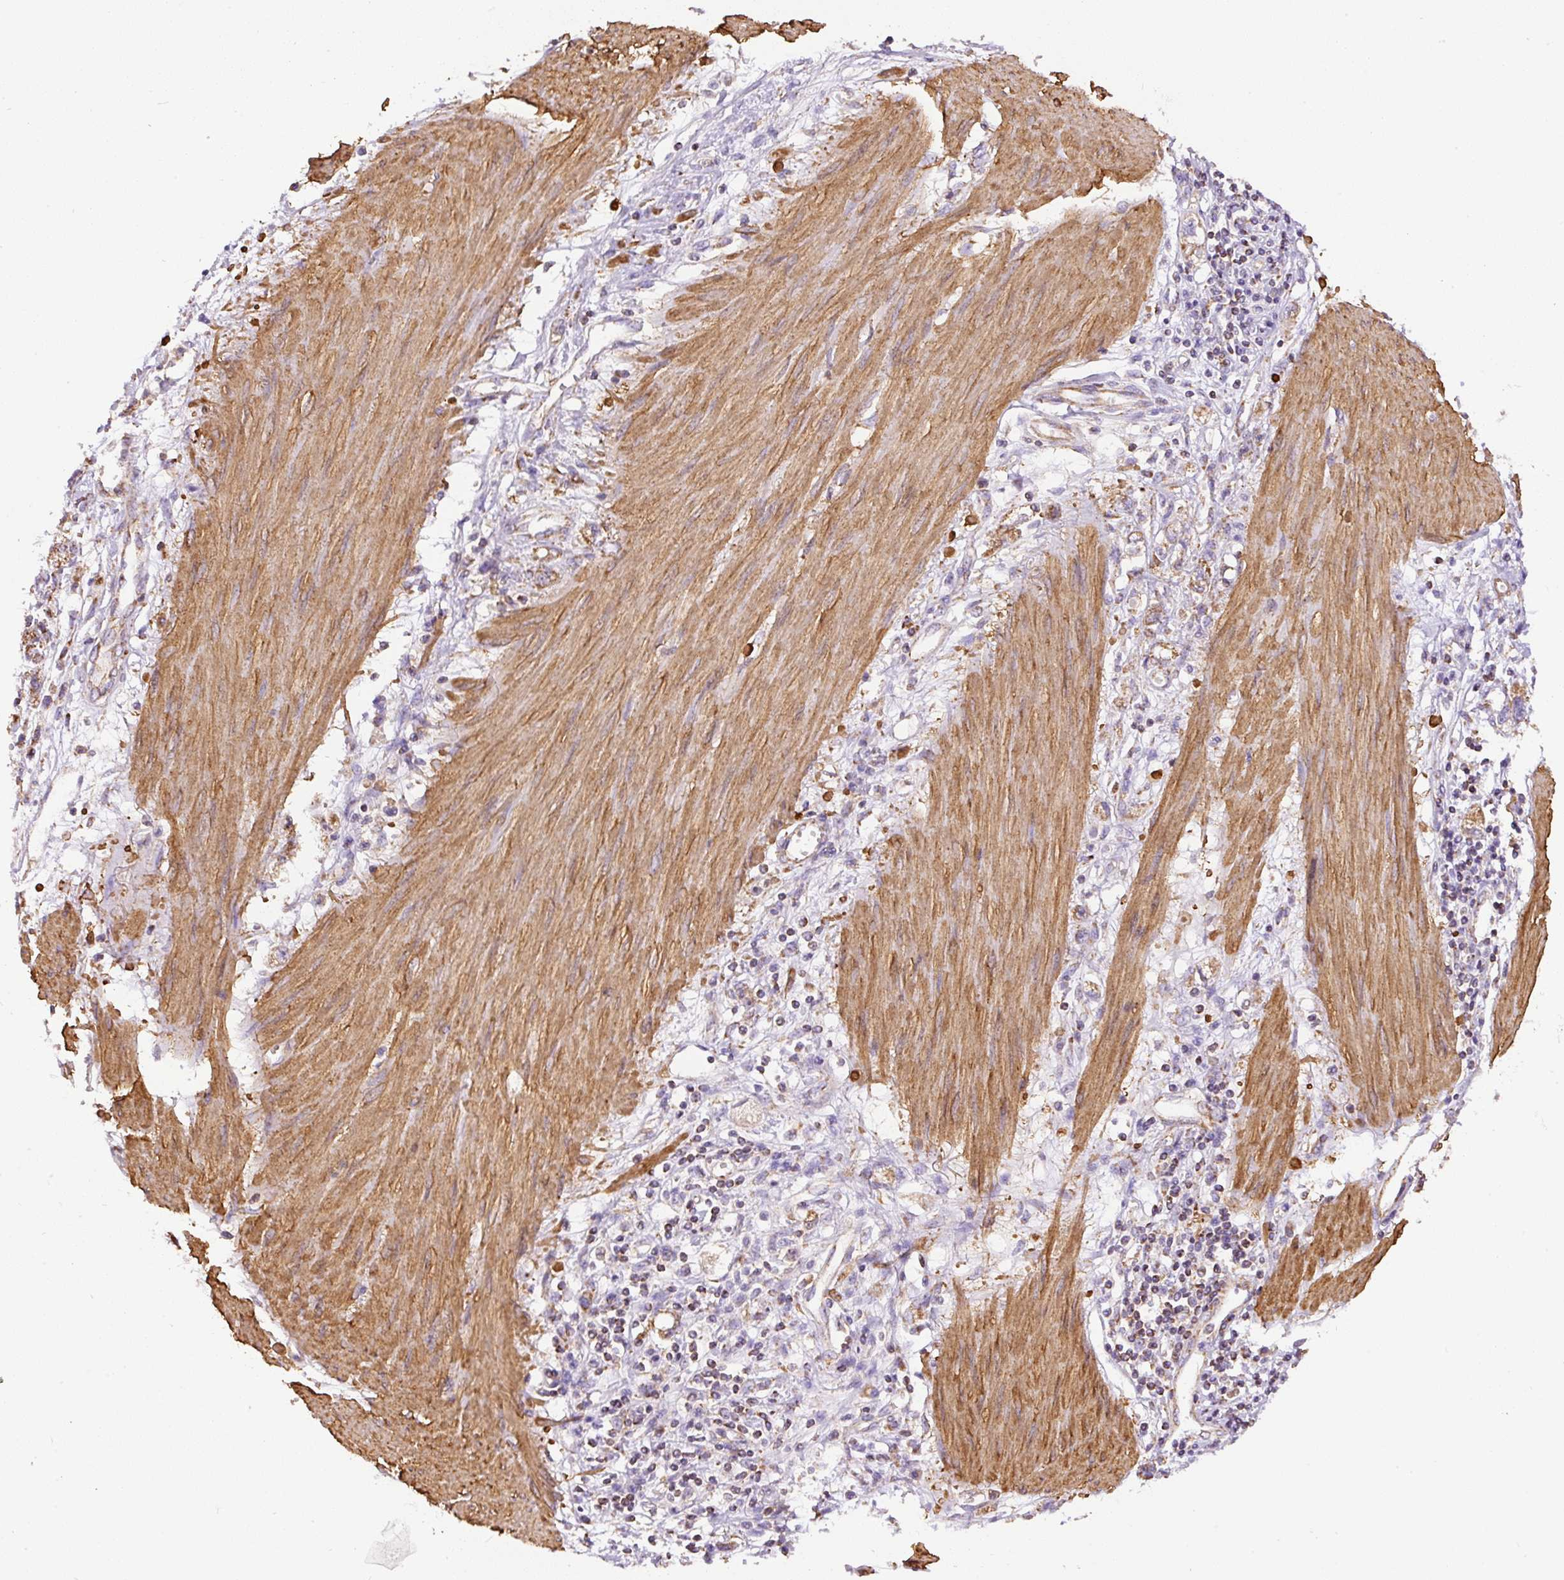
{"staining": {"intensity": "moderate", "quantity": ">75%", "location": "cytoplasmic/membranous"}, "tissue": "stomach cancer", "cell_type": "Tumor cells", "image_type": "cancer", "snomed": [{"axis": "morphology", "description": "Adenocarcinoma, NOS"}, {"axis": "topography", "description": "Stomach"}], "caption": "DAB immunohistochemical staining of stomach adenocarcinoma exhibits moderate cytoplasmic/membranous protein positivity in approximately >75% of tumor cells. Using DAB (3,3'-diaminobenzidine) (brown) and hematoxylin (blue) stains, captured at high magnification using brightfield microscopy.", "gene": "NDUFAF2", "patient": {"sex": "female", "age": 76}}